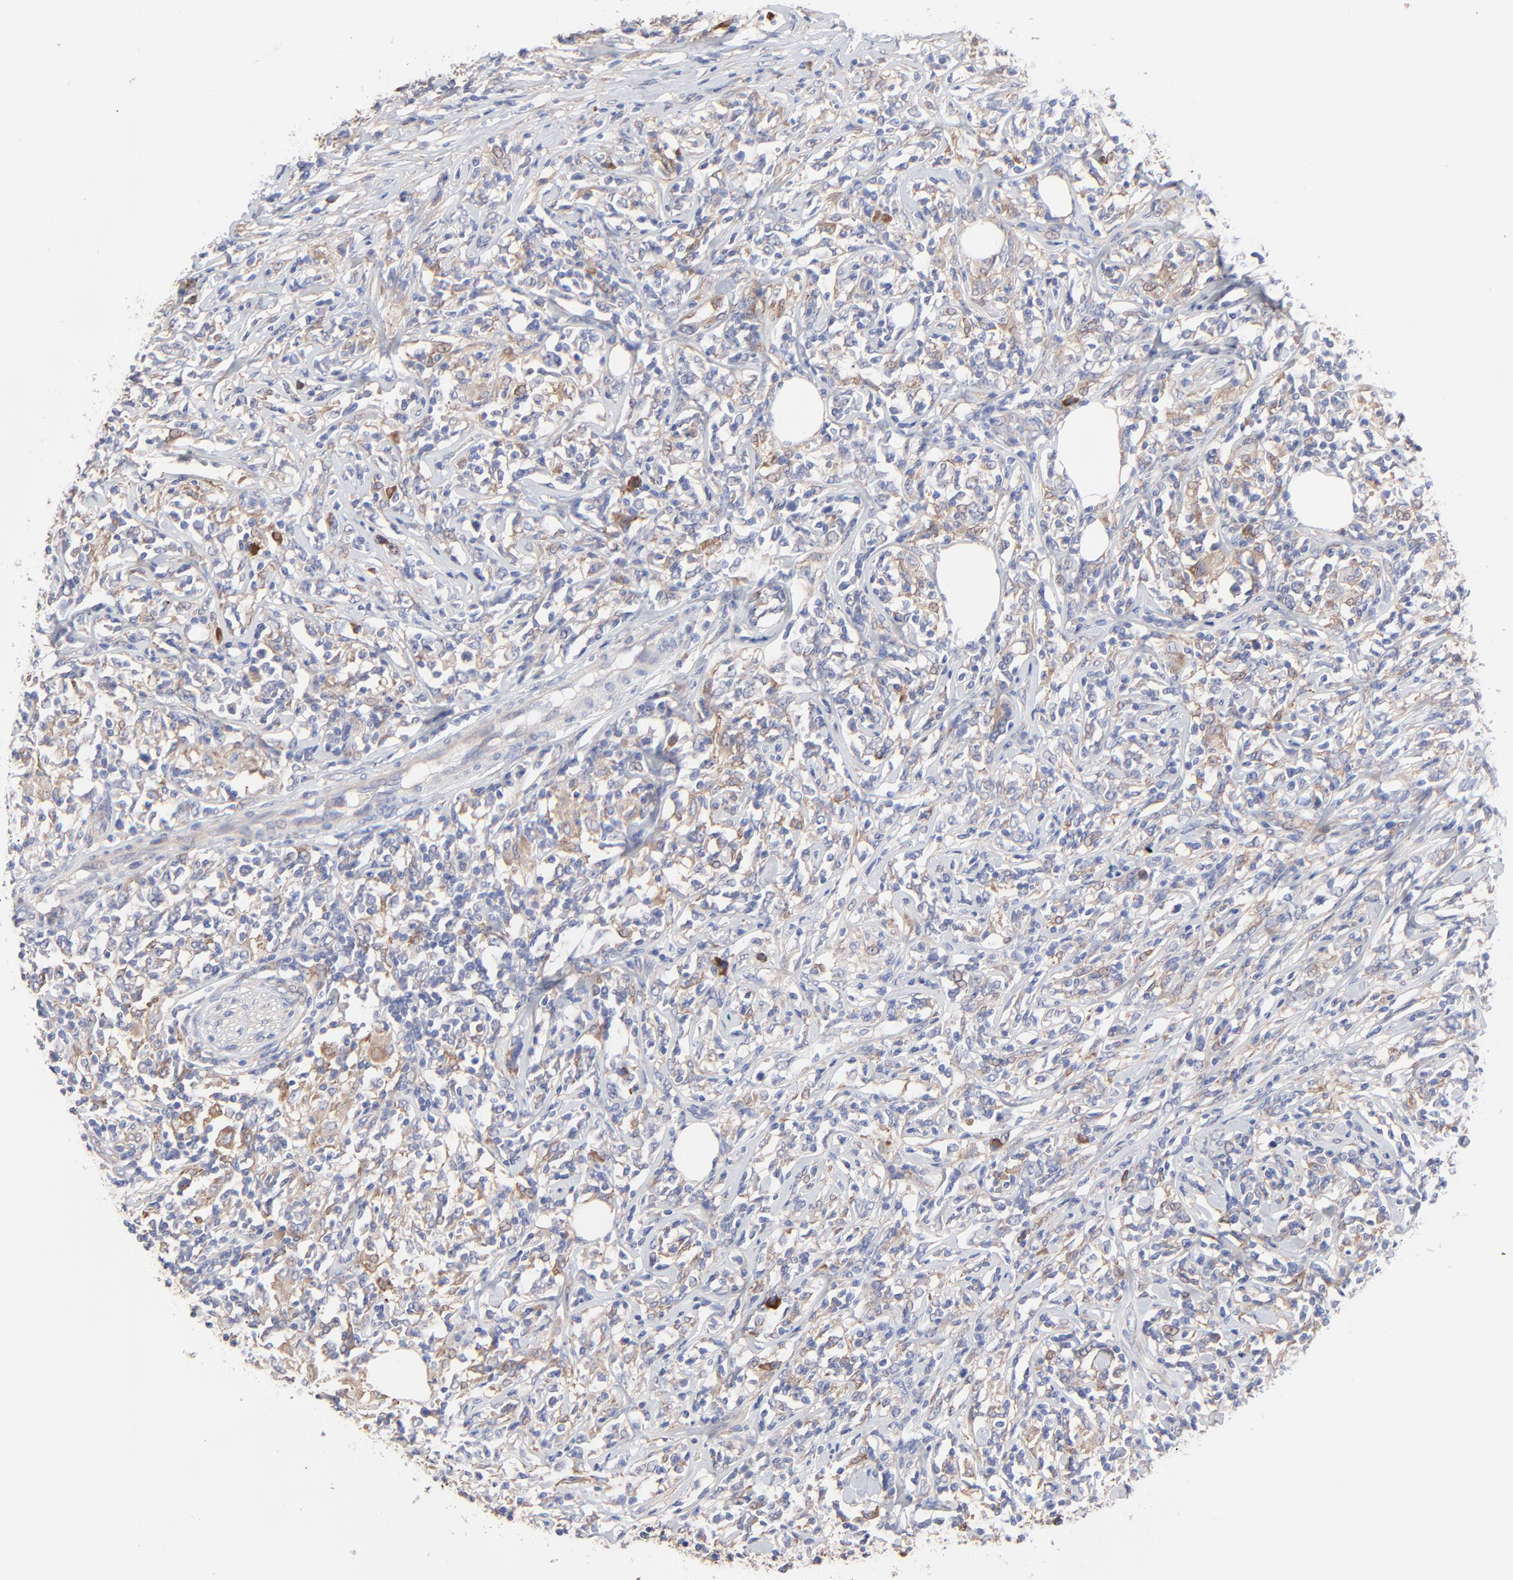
{"staining": {"intensity": "moderate", "quantity": "25%-75%", "location": "cytoplasmic/membranous"}, "tissue": "lymphoma", "cell_type": "Tumor cells", "image_type": "cancer", "snomed": [{"axis": "morphology", "description": "Malignant lymphoma, non-Hodgkin's type, High grade"}, {"axis": "topography", "description": "Lymph node"}], "caption": "Lymphoma stained with DAB immunohistochemistry (IHC) exhibits medium levels of moderate cytoplasmic/membranous staining in approximately 25%-75% of tumor cells.", "gene": "PPFIBP2", "patient": {"sex": "female", "age": 84}}